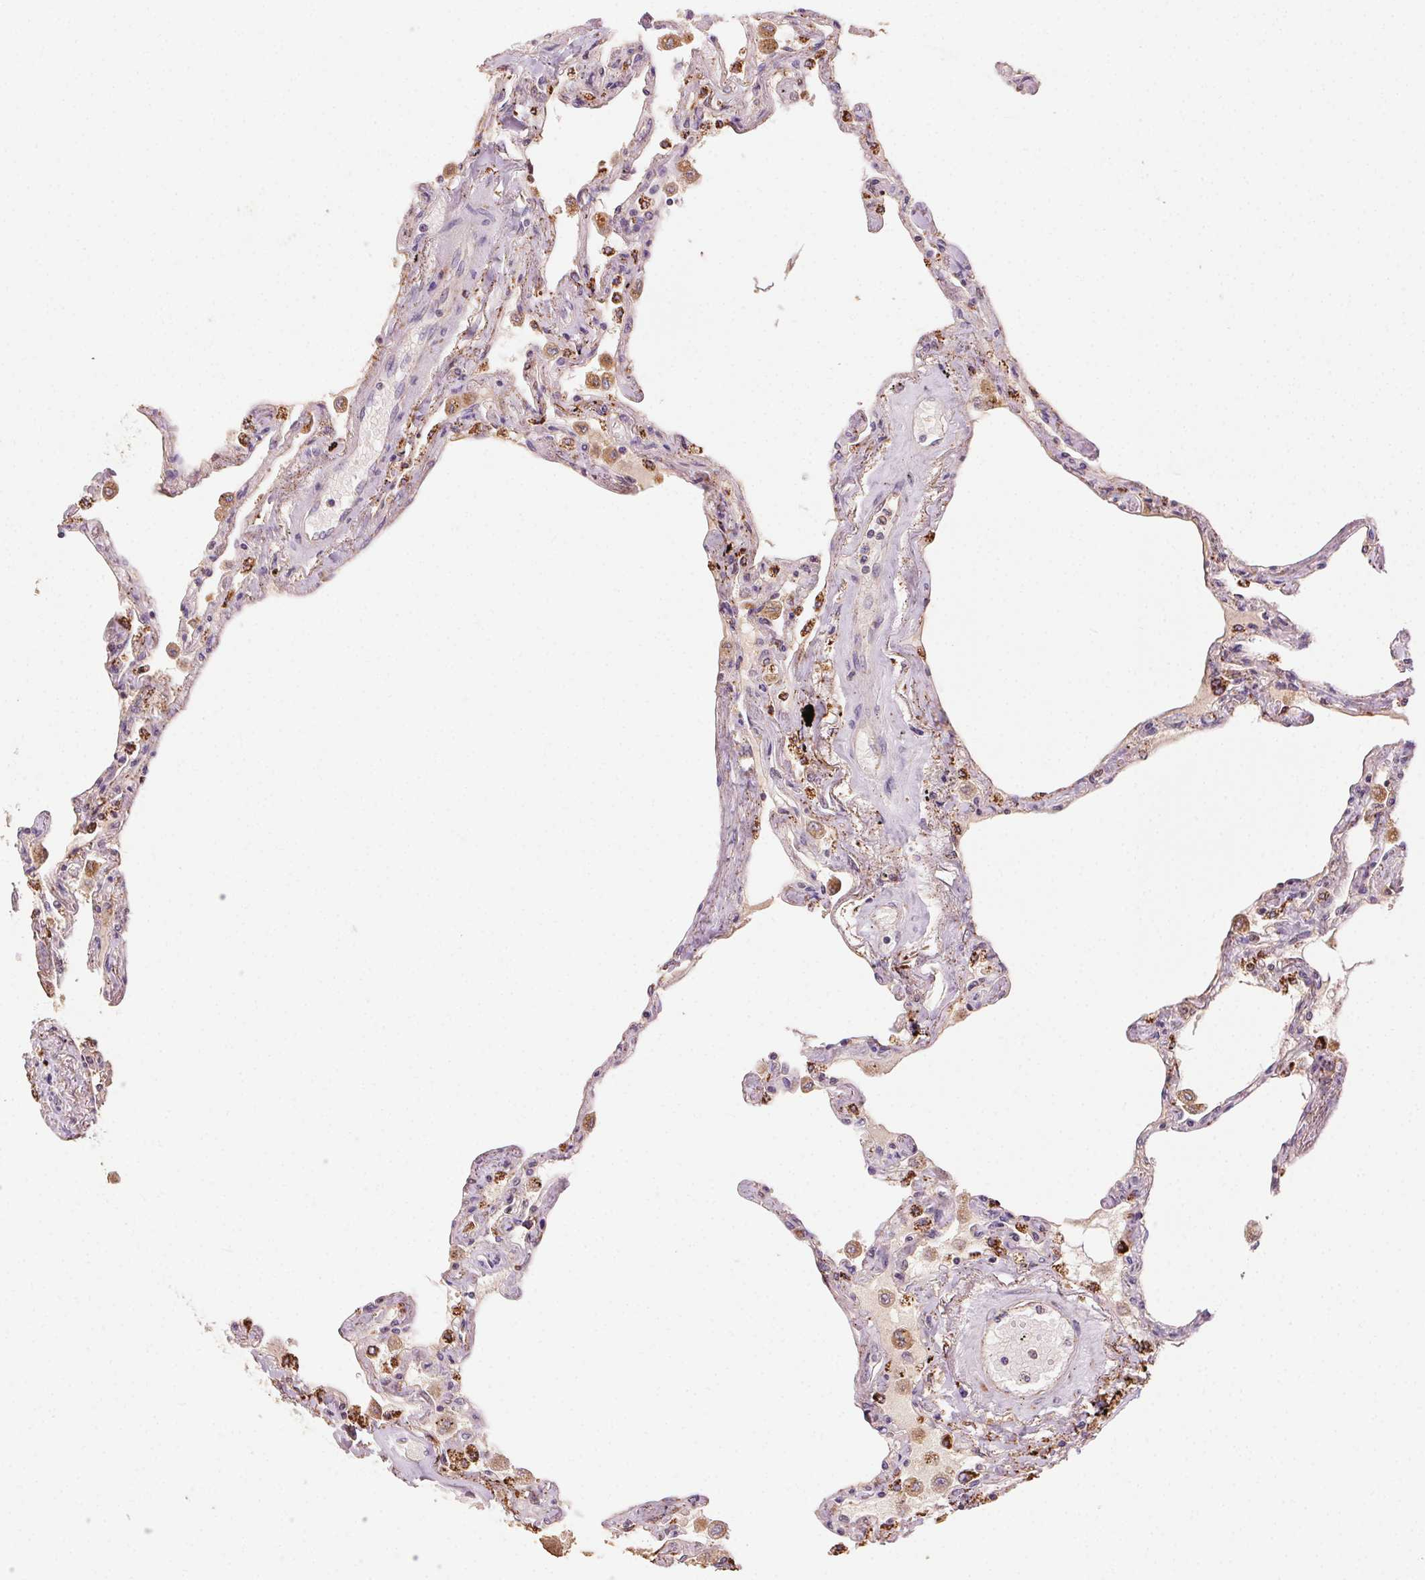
{"staining": {"intensity": "moderate", "quantity": "<25%", "location": "cytoplasmic/membranous"}, "tissue": "lung", "cell_type": "Alveolar cells", "image_type": "normal", "snomed": [{"axis": "morphology", "description": "Normal tissue, NOS"}, {"axis": "morphology", "description": "Adenocarcinoma, NOS"}, {"axis": "topography", "description": "Cartilage tissue"}, {"axis": "topography", "description": "Lung"}], "caption": "Immunohistochemical staining of benign human lung shows low levels of moderate cytoplasmic/membranous expression in about <25% of alveolar cells.", "gene": "FNBP1L", "patient": {"sex": "female", "age": 67}}